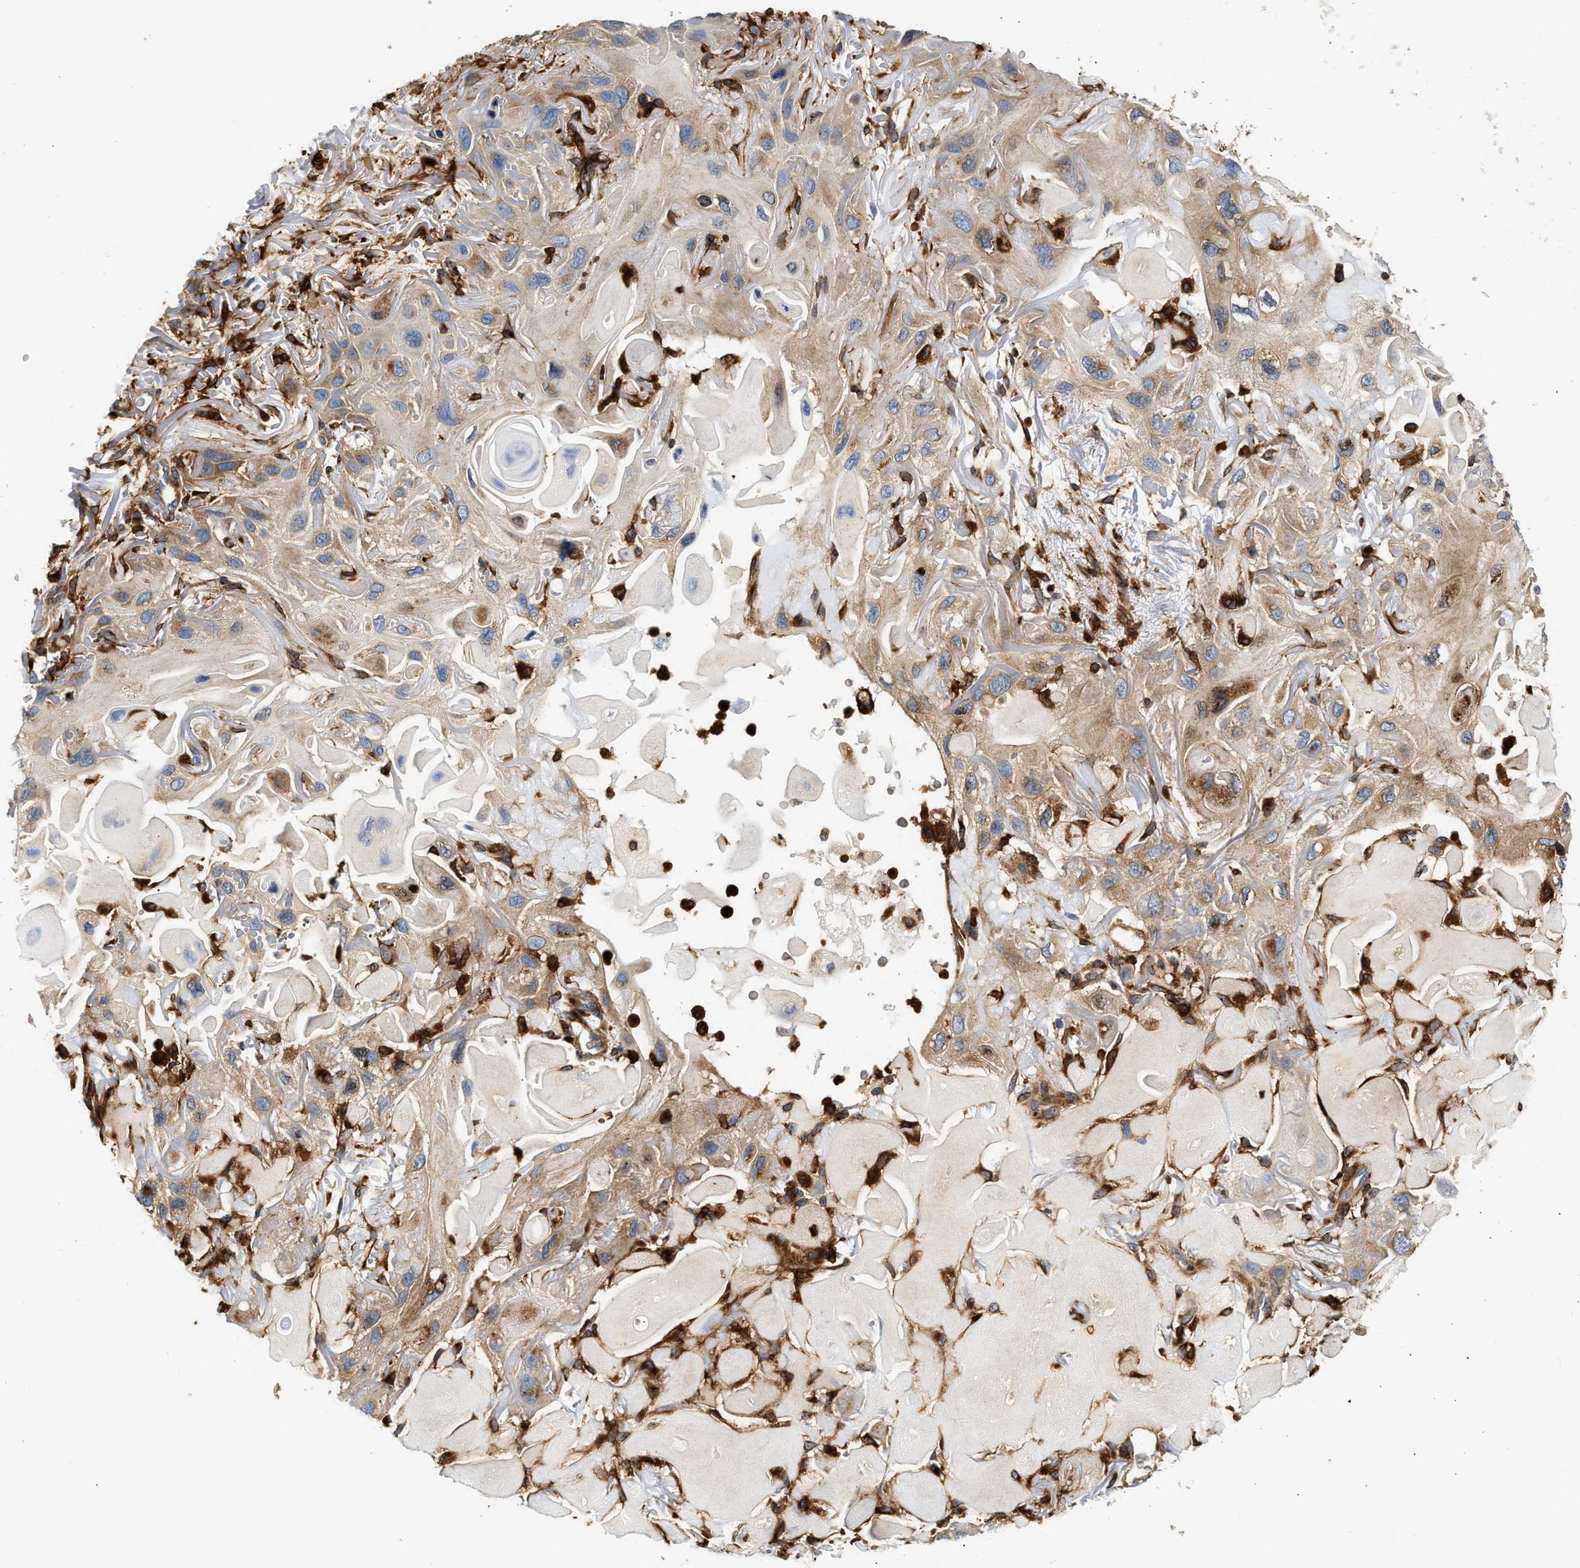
{"staining": {"intensity": "moderate", "quantity": ">75%", "location": "cytoplasmic/membranous"}, "tissue": "skin cancer", "cell_type": "Tumor cells", "image_type": "cancer", "snomed": [{"axis": "morphology", "description": "Squamous cell carcinoma, NOS"}, {"axis": "topography", "description": "Skin"}], "caption": "DAB (3,3'-diaminobenzidine) immunohistochemical staining of human squamous cell carcinoma (skin) reveals moderate cytoplasmic/membranous protein expression in approximately >75% of tumor cells.", "gene": "RAB31", "patient": {"sex": "female", "age": 77}}